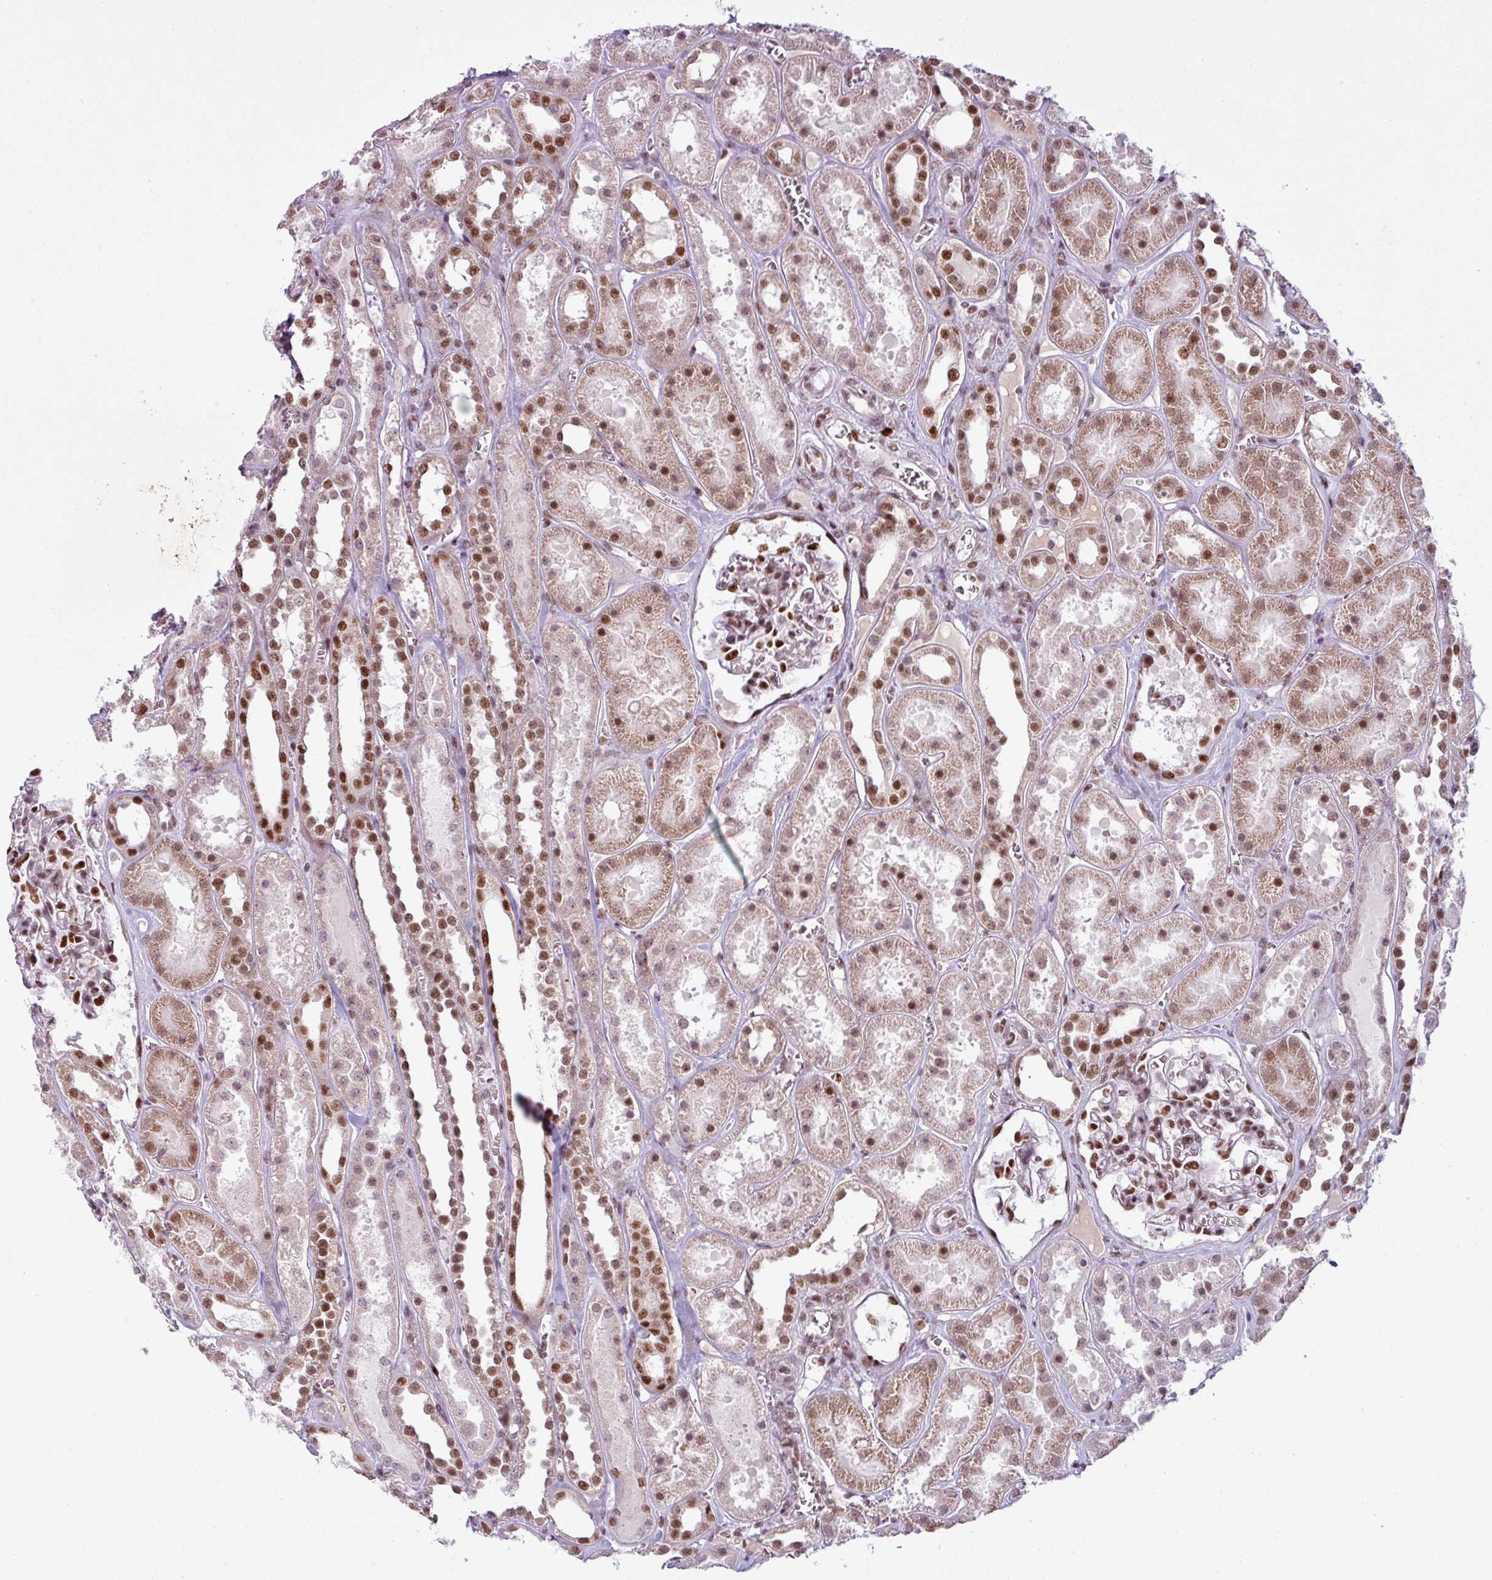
{"staining": {"intensity": "strong", "quantity": "25%-75%", "location": "nuclear"}, "tissue": "kidney", "cell_type": "Cells in glomeruli", "image_type": "normal", "snomed": [{"axis": "morphology", "description": "Normal tissue, NOS"}, {"axis": "topography", "description": "Kidney"}], "caption": "Immunohistochemical staining of unremarkable kidney shows strong nuclear protein staining in about 25%-75% of cells in glomeruli. (brown staining indicates protein expression, while blue staining denotes nuclei).", "gene": "PRDM5", "patient": {"sex": "female", "age": 41}}